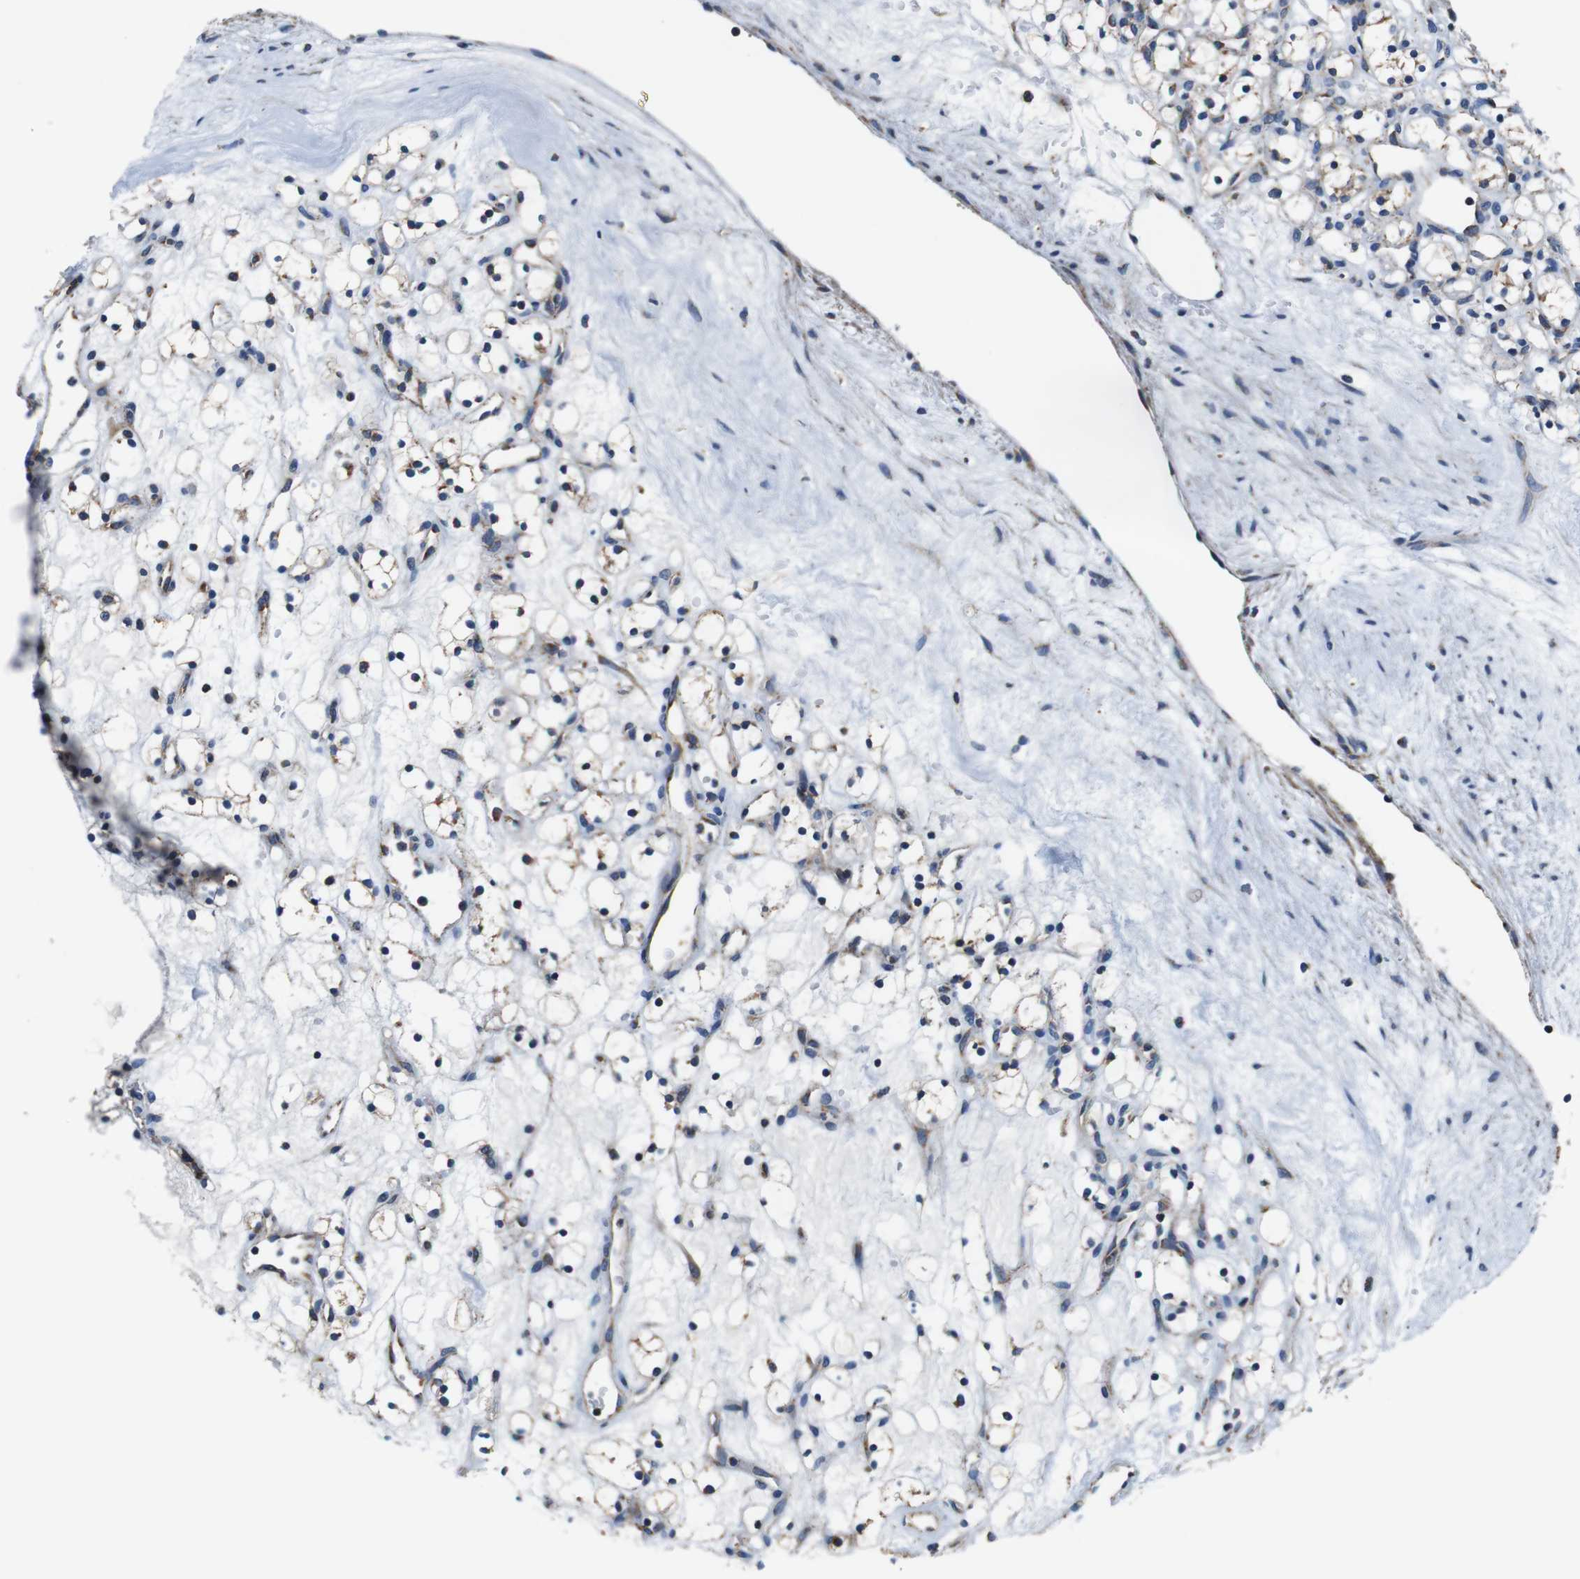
{"staining": {"intensity": "negative", "quantity": "none", "location": "none"}, "tissue": "renal cancer", "cell_type": "Tumor cells", "image_type": "cancer", "snomed": [{"axis": "morphology", "description": "Adenocarcinoma, NOS"}, {"axis": "topography", "description": "Kidney"}], "caption": "The IHC micrograph has no significant staining in tumor cells of adenocarcinoma (renal) tissue.", "gene": "LRP4", "patient": {"sex": "female", "age": 60}}